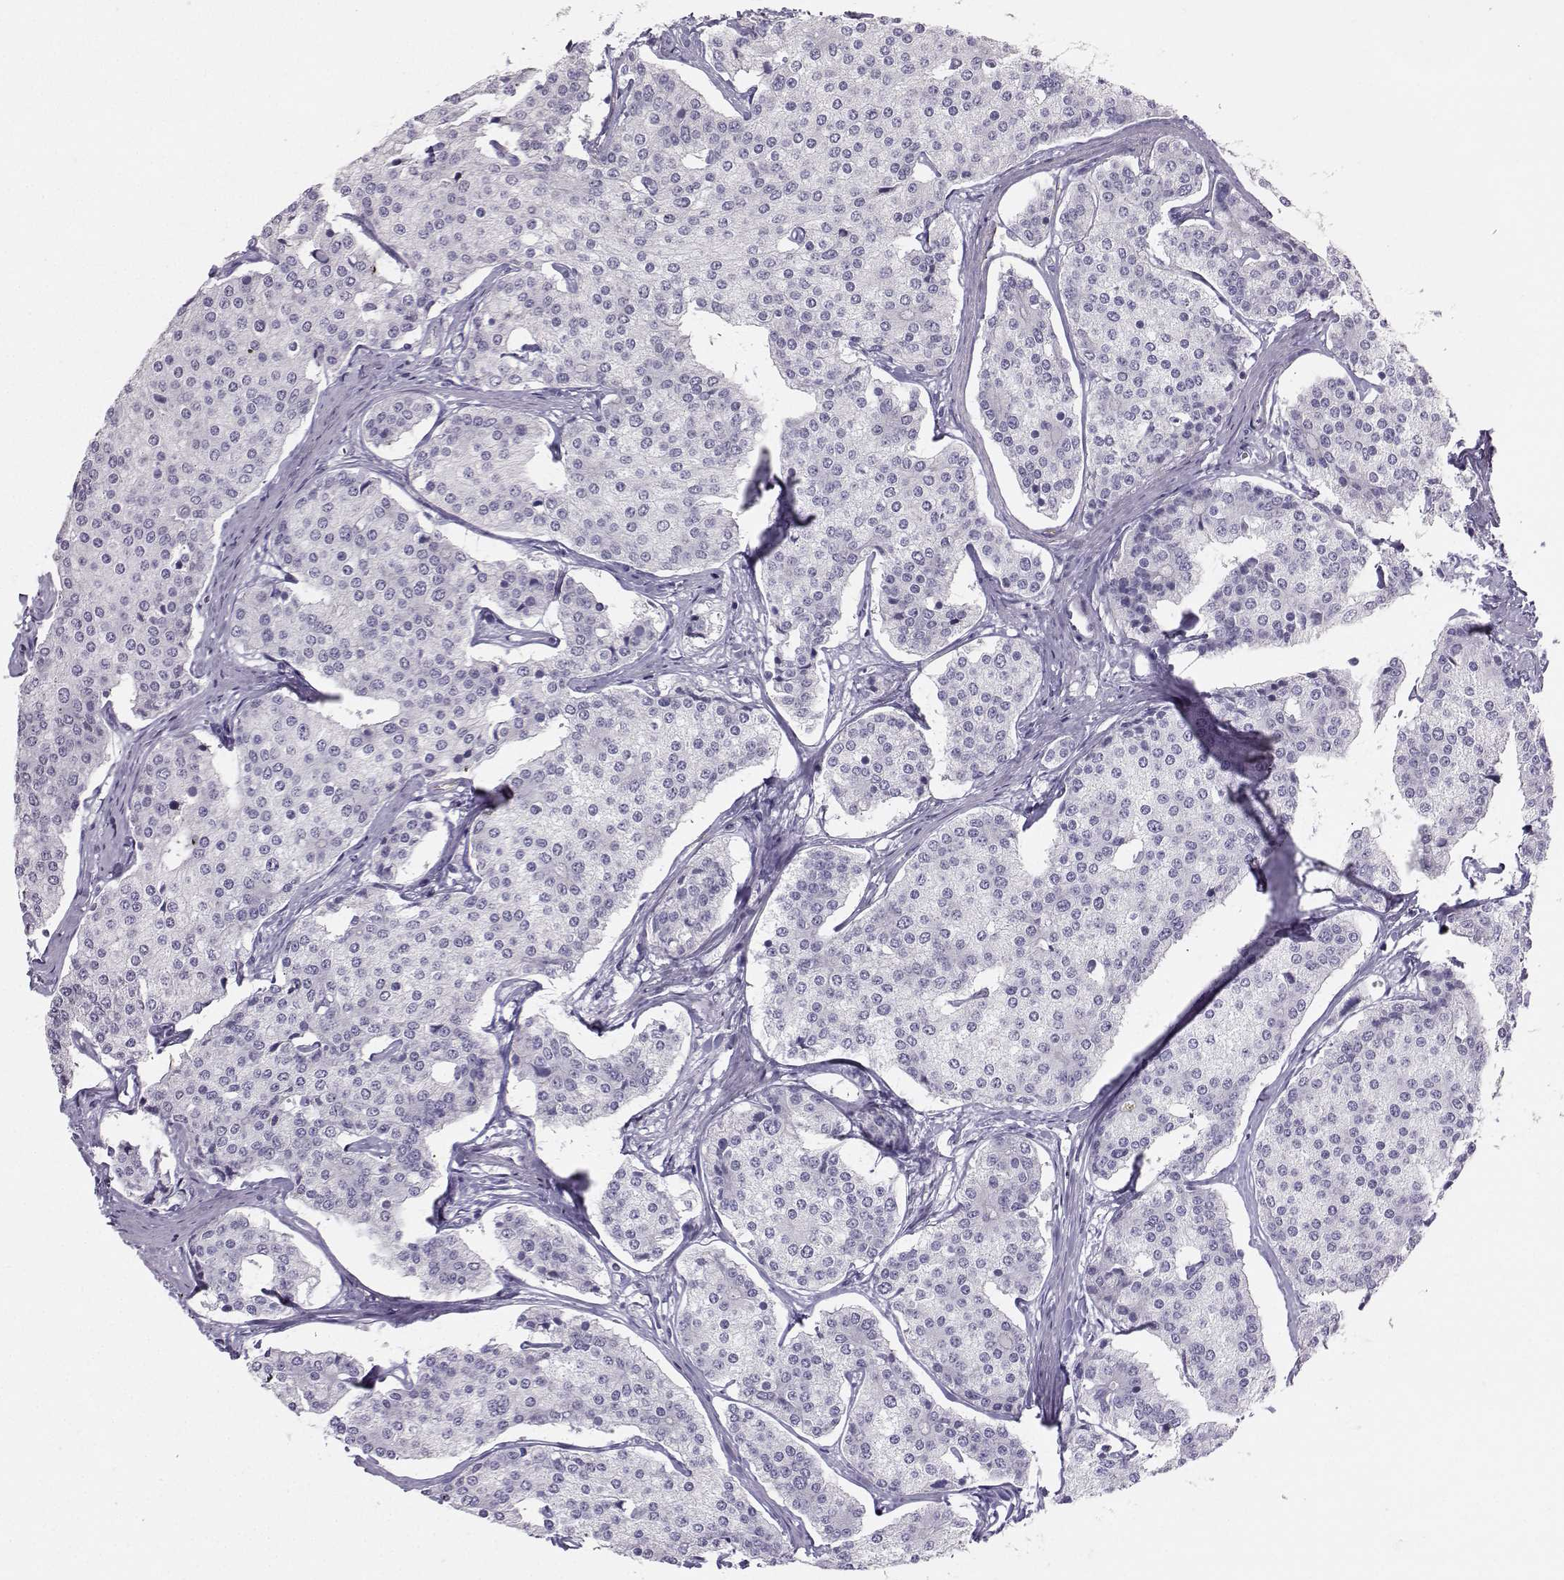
{"staining": {"intensity": "negative", "quantity": "none", "location": "none"}, "tissue": "carcinoid", "cell_type": "Tumor cells", "image_type": "cancer", "snomed": [{"axis": "morphology", "description": "Carcinoid, malignant, NOS"}, {"axis": "topography", "description": "Small intestine"}], "caption": "Image shows no protein positivity in tumor cells of malignant carcinoid tissue.", "gene": "IQCD", "patient": {"sex": "female", "age": 65}}